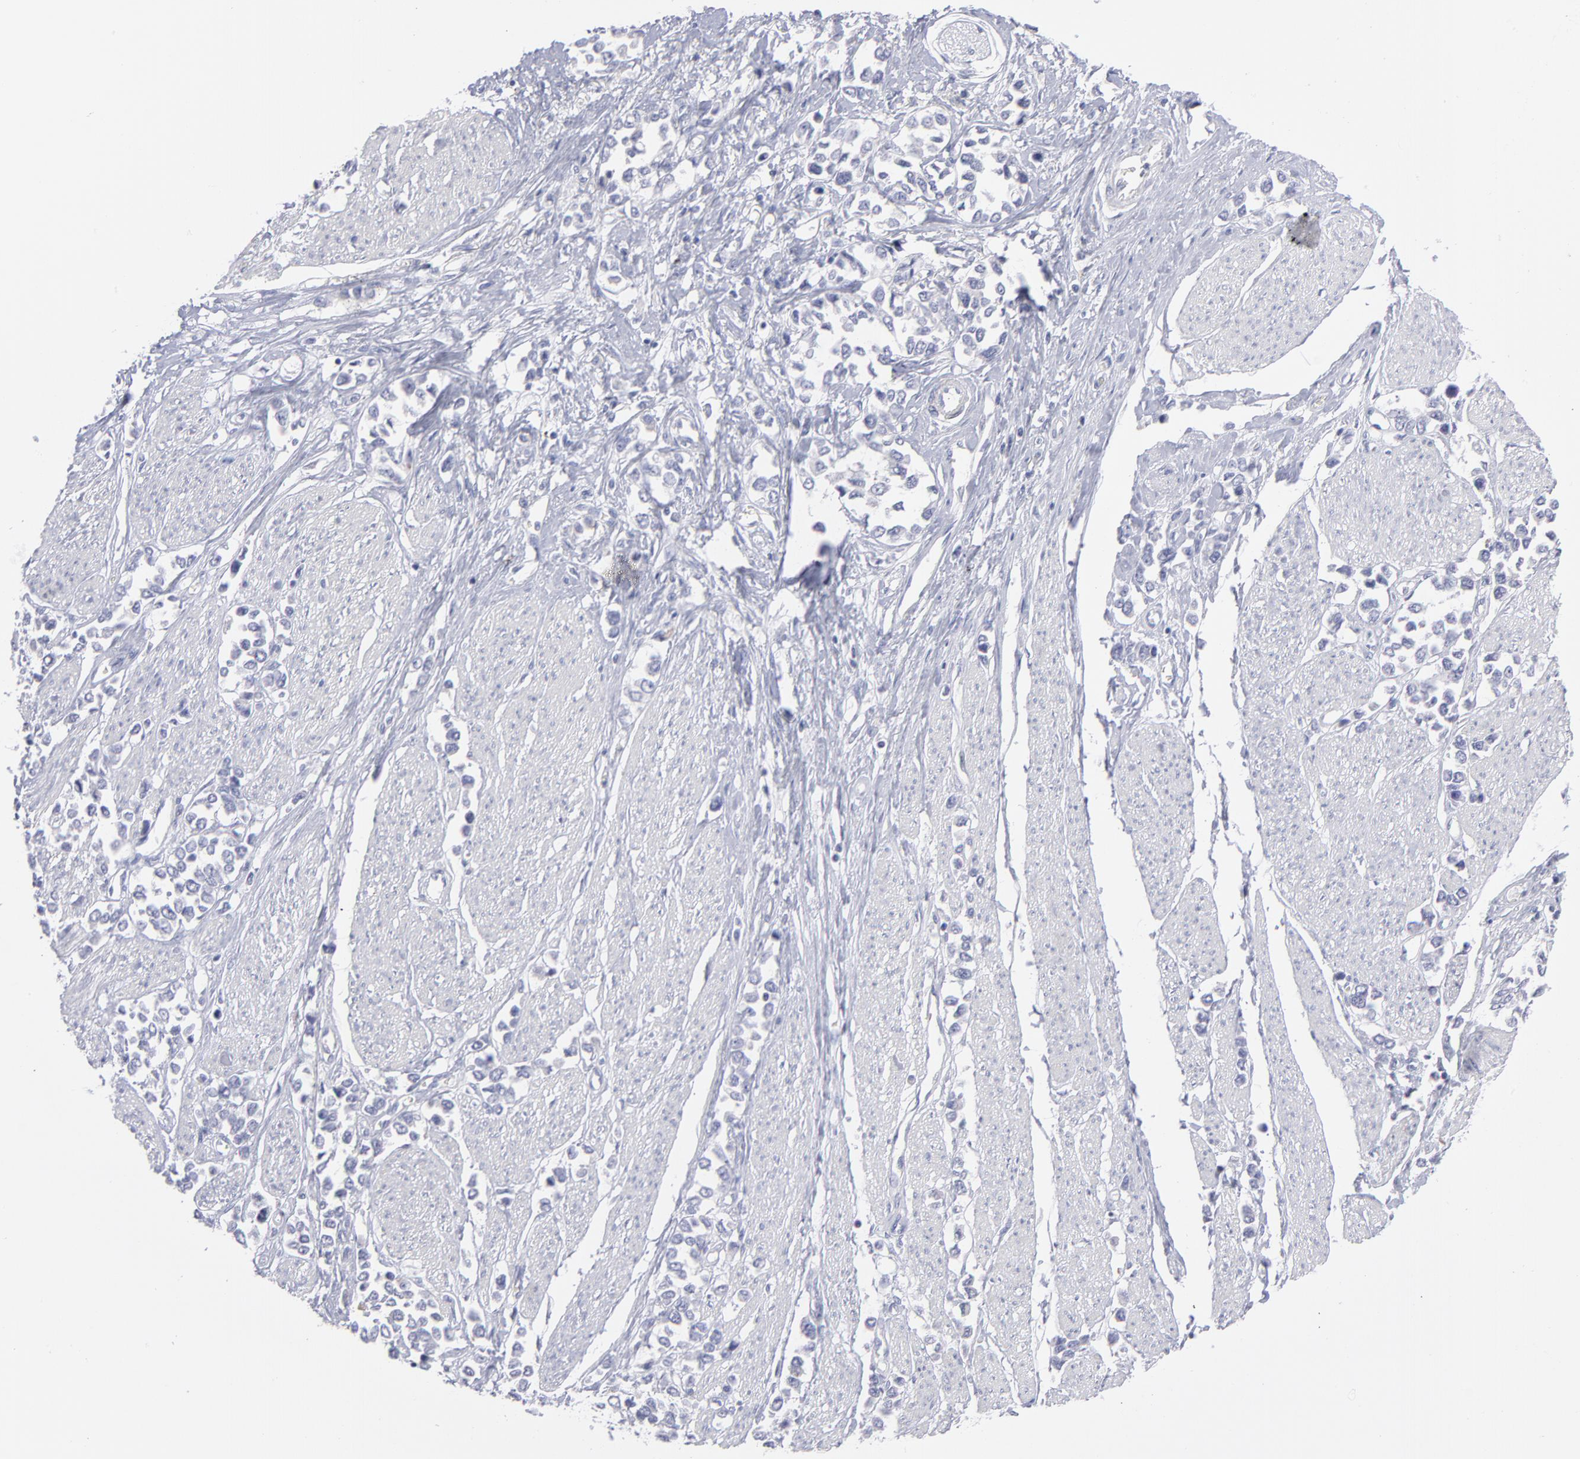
{"staining": {"intensity": "negative", "quantity": "none", "location": "none"}, "tissue": "stomach cancer", "cell_type": "Tumor cells", "image_type": "cancer", "snomed": [{"axis": "morphology", "description": "Adenocarcinoma, NOS"}, {"axis": "topography", "description": "Stomach, upper"}], "caption": "Tumor cells show no significant protein positivity in stomach cancer (adenocarcinoma).", "gene": "MTHFD2", "patient": {"sex": "male", "age": 76}}